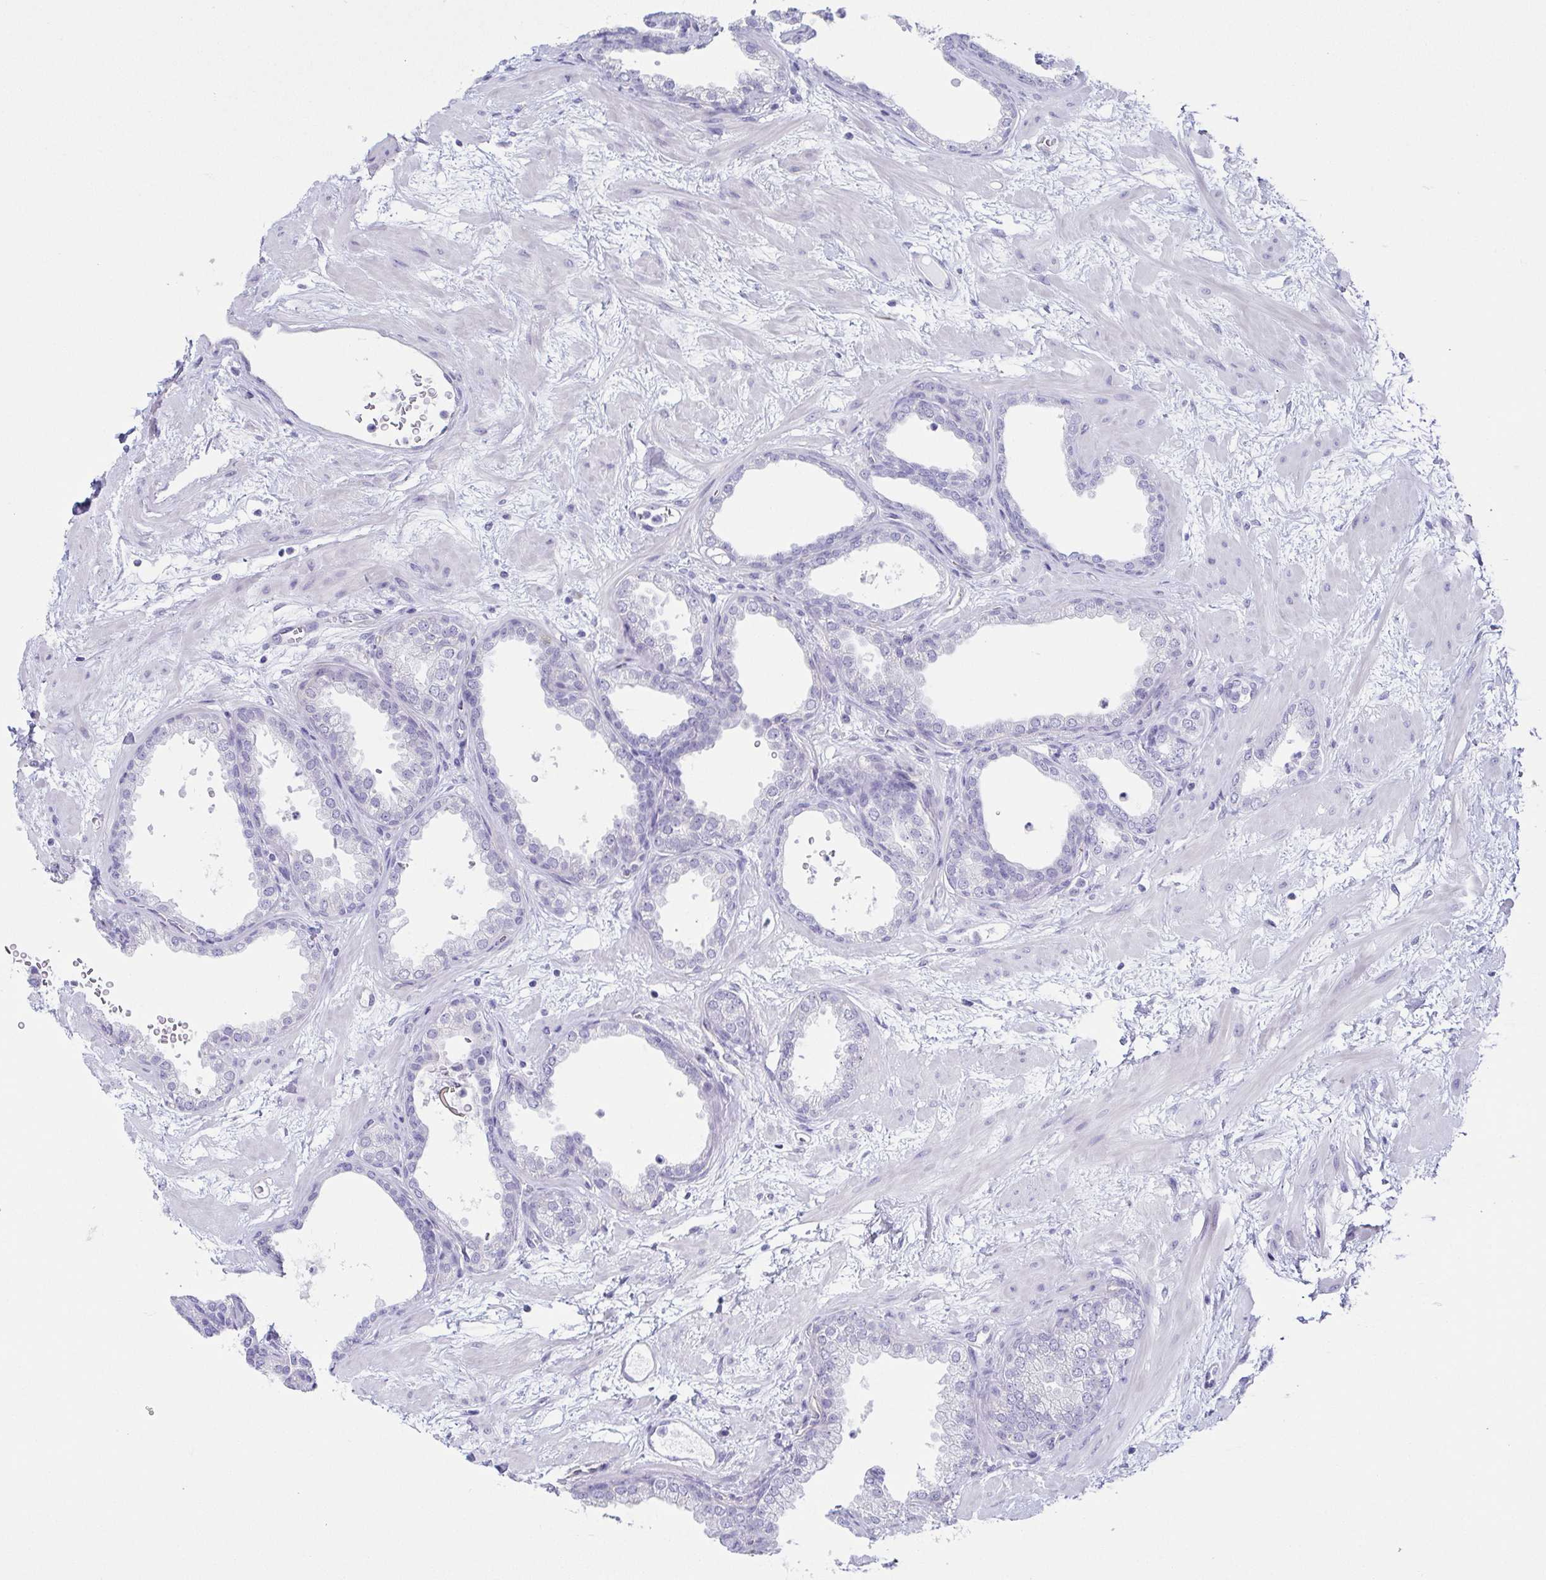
{"staining": {"intensity": "negative", "quantity": "none", "location": "none"}, "tissue": "prostate", "cell_type": "Glandular cells", "image_type": "normal", "snomed": [{"axis": "morphology", "description": "Normal tissue, NOS"}, {"axis": "topography", "description": "Prostate"}], "caption": "This is a histopathology image of immunohistochemistry (IHC) staining of normal prostate, which shows no positivity in glandular cells.", "gene": "PRR27", "patient": {"sex": "male", "age": 37}}